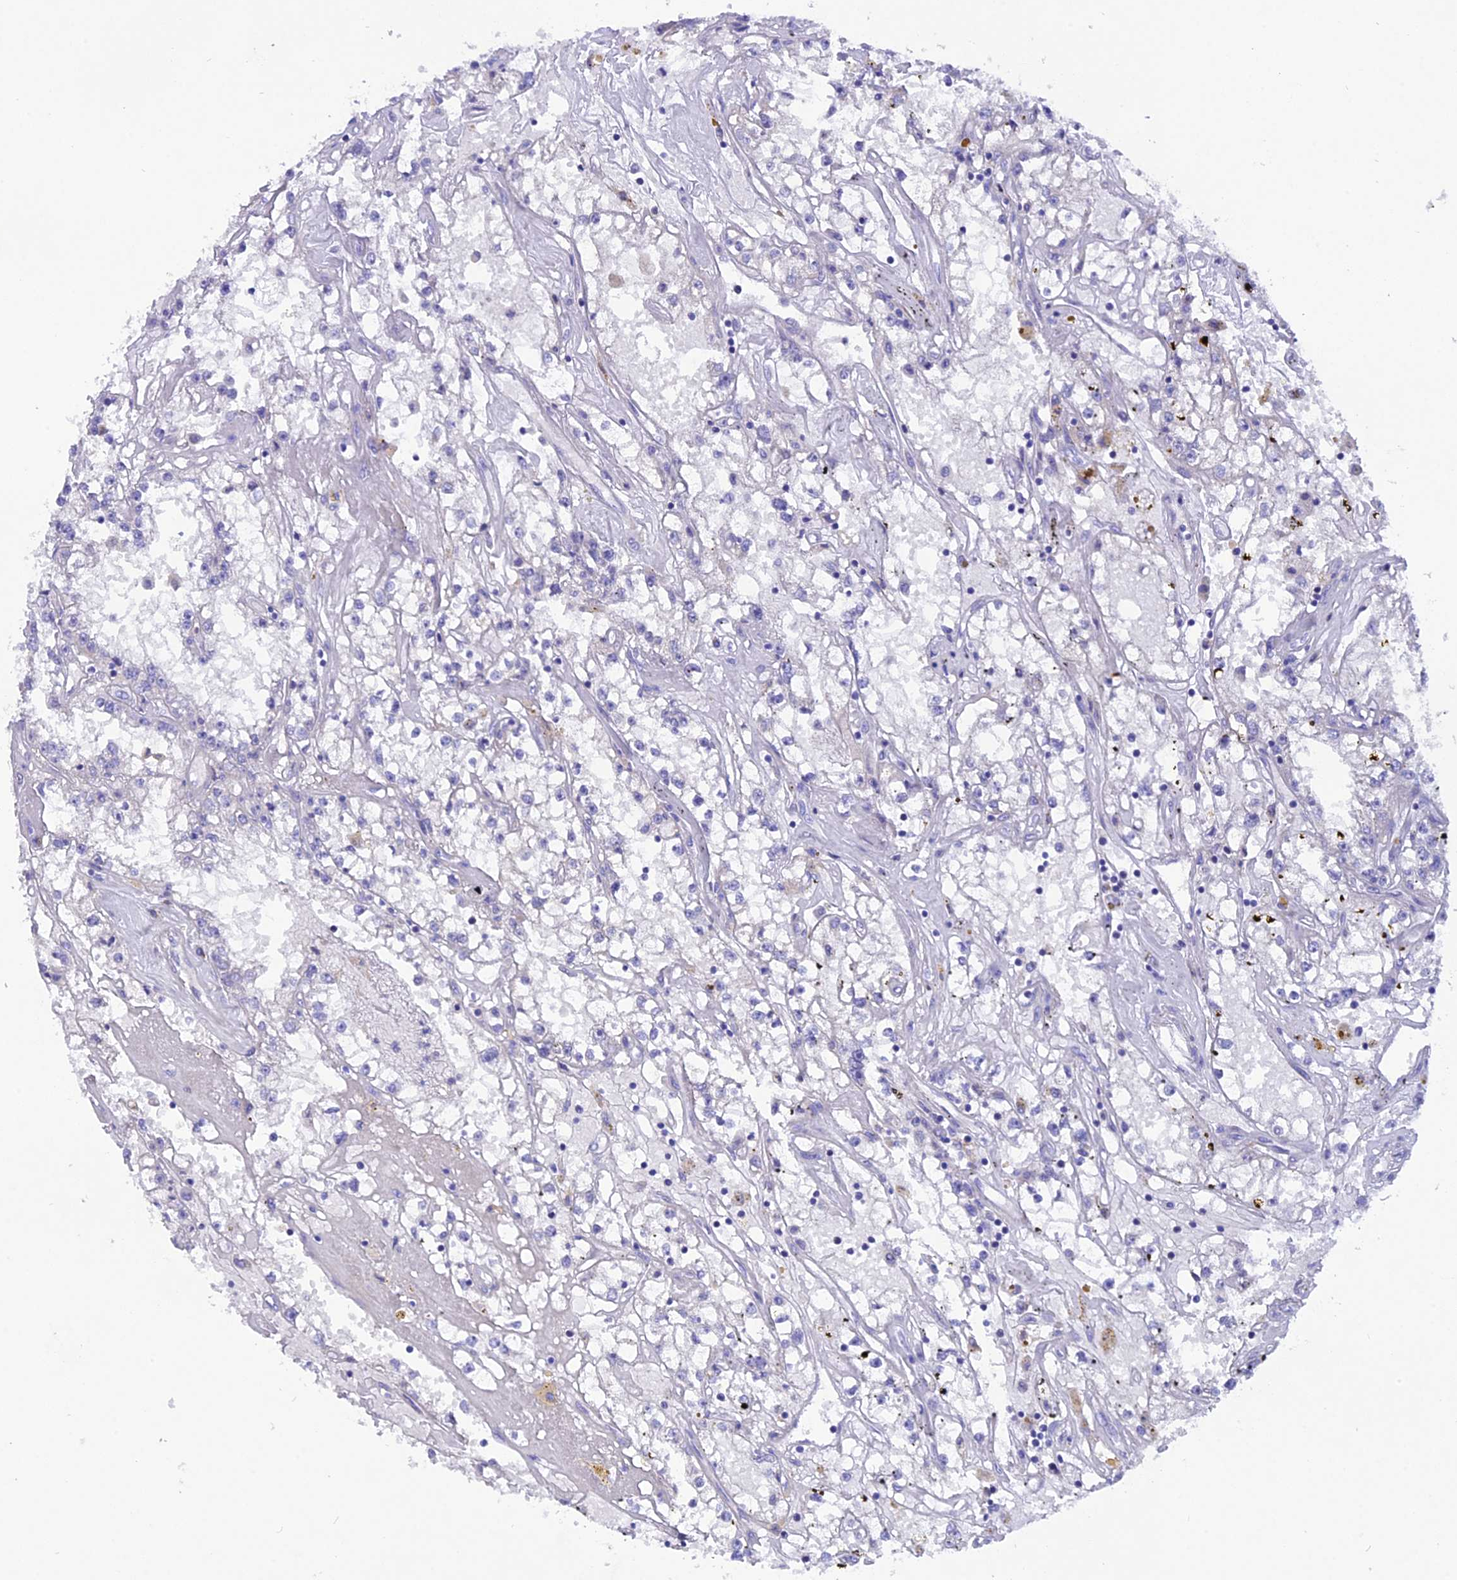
{"staining": {"intensity": "negative", "quantity": "none", "location": "none"}, "tissue": "renal cancer", "cell_type": "Tumor cells", "image_type": "cancer", "snomed": [{"axis": "morphology", "description": "Adenocarcinoma, NOS"}, {"axis": "topography", "description": "Kidney"}], "caption": "Protein analysis of renal adenocarcinoma reveals no significant positivity in tumor cells. (Stains: DAB immunohistochemistry with hematoxylin counter stain, Microscopy: brightfield microscopy at high magnification).", "gene": "TMEM138", "patient": {"sex": "male", "age": 56}}